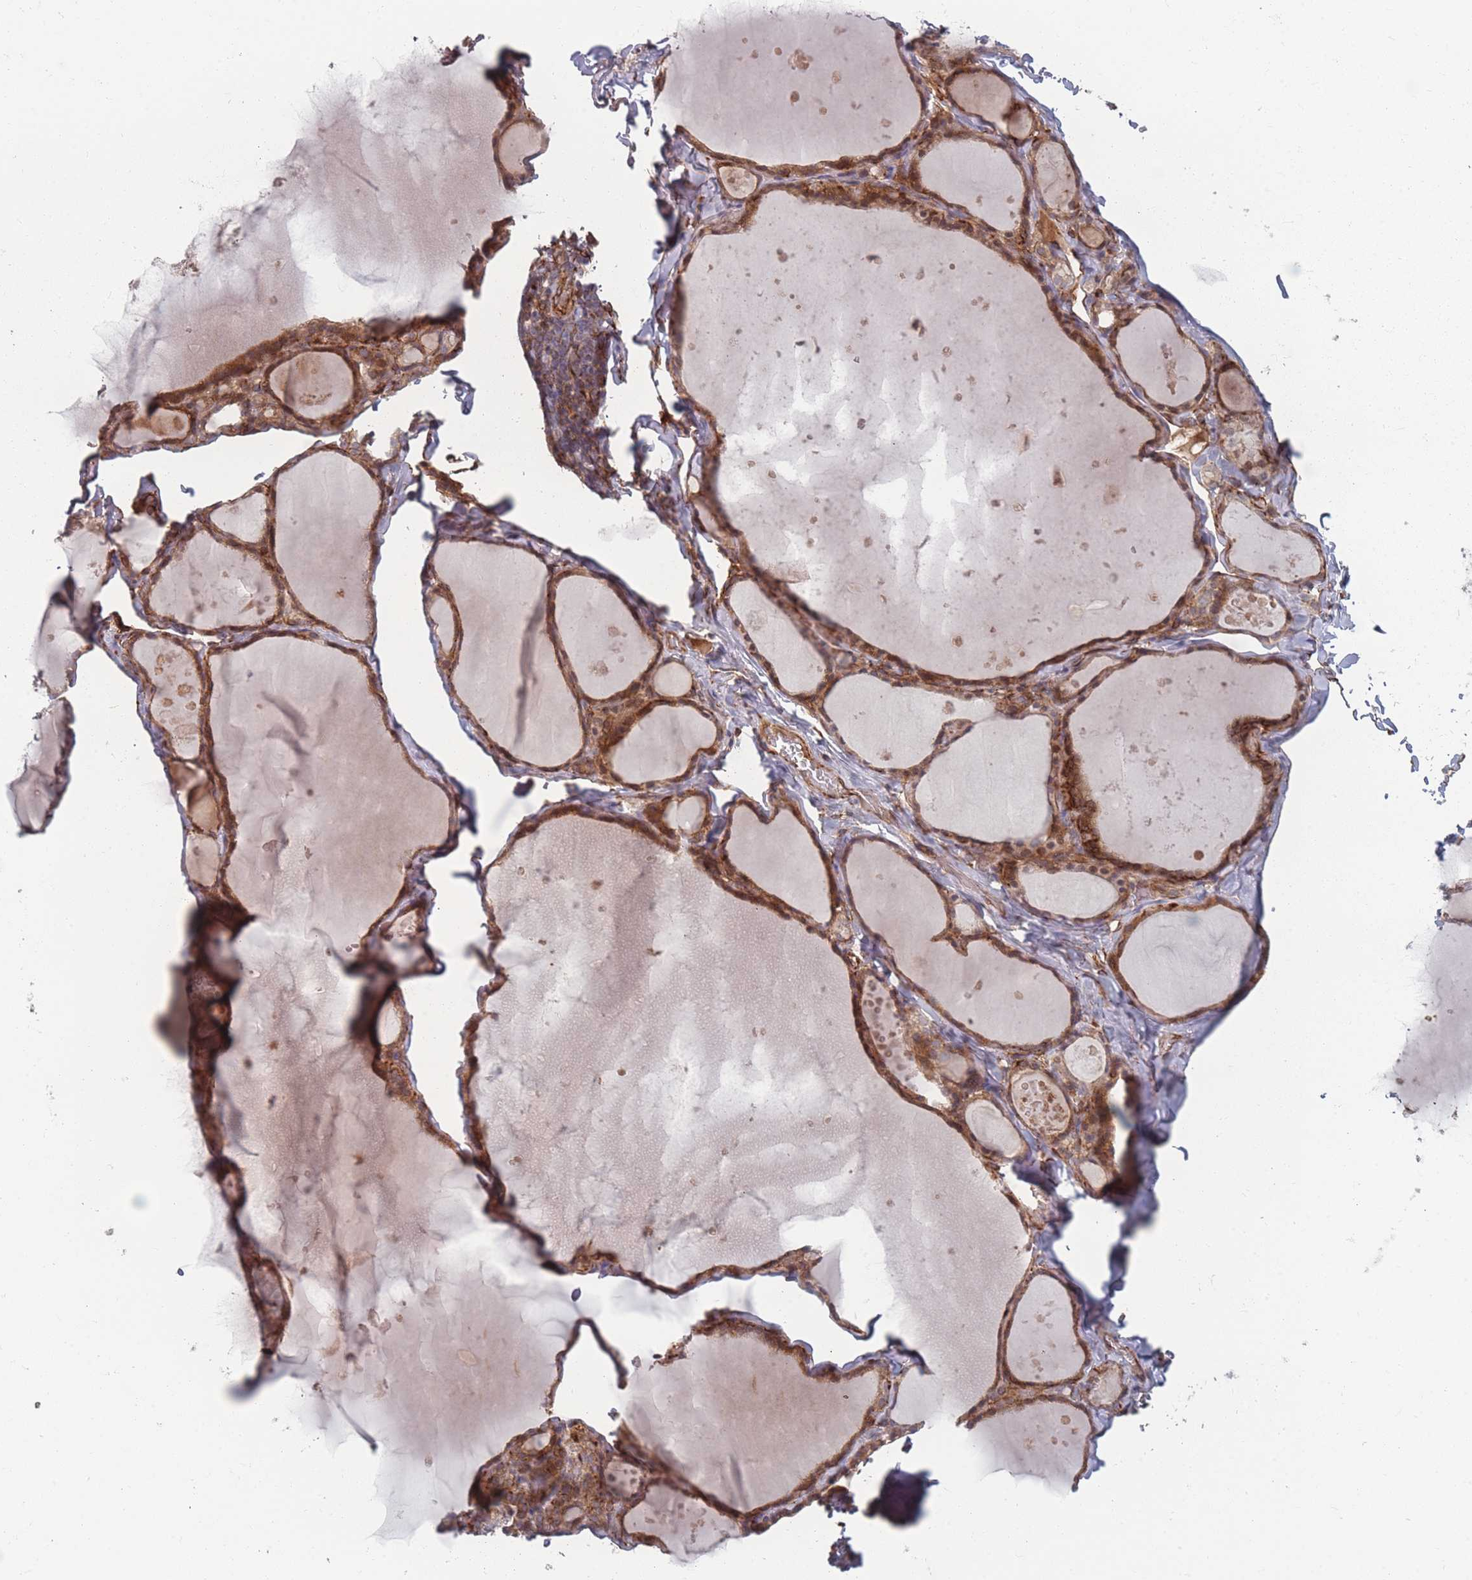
{"staining": {"intensity": "moderate", "quantity": ">75%", "location": "cytoplasmic/membranous"}, "tissue": "thyroid gland", "cell_type": "Glandular cells", "image_type": "normal", "snomed": [{"axis": "morphology", "description": "Normal tissue, NOS"}, {"axis": "topography", "description": "Thyroid gland"}], "caption": "IHC micrograph of benign thyroid gland: thyroid gland stained using immunohistochemistry (IHC) reveals medium levels of moderate protein expression localized specifically in the cytoplasmic/membranous of glandular cells, appearing as a cytoplasmic/membranous brown color.", "gene": "EEF1AKMT2", "patient": {"sex": "male", "age": 56}}